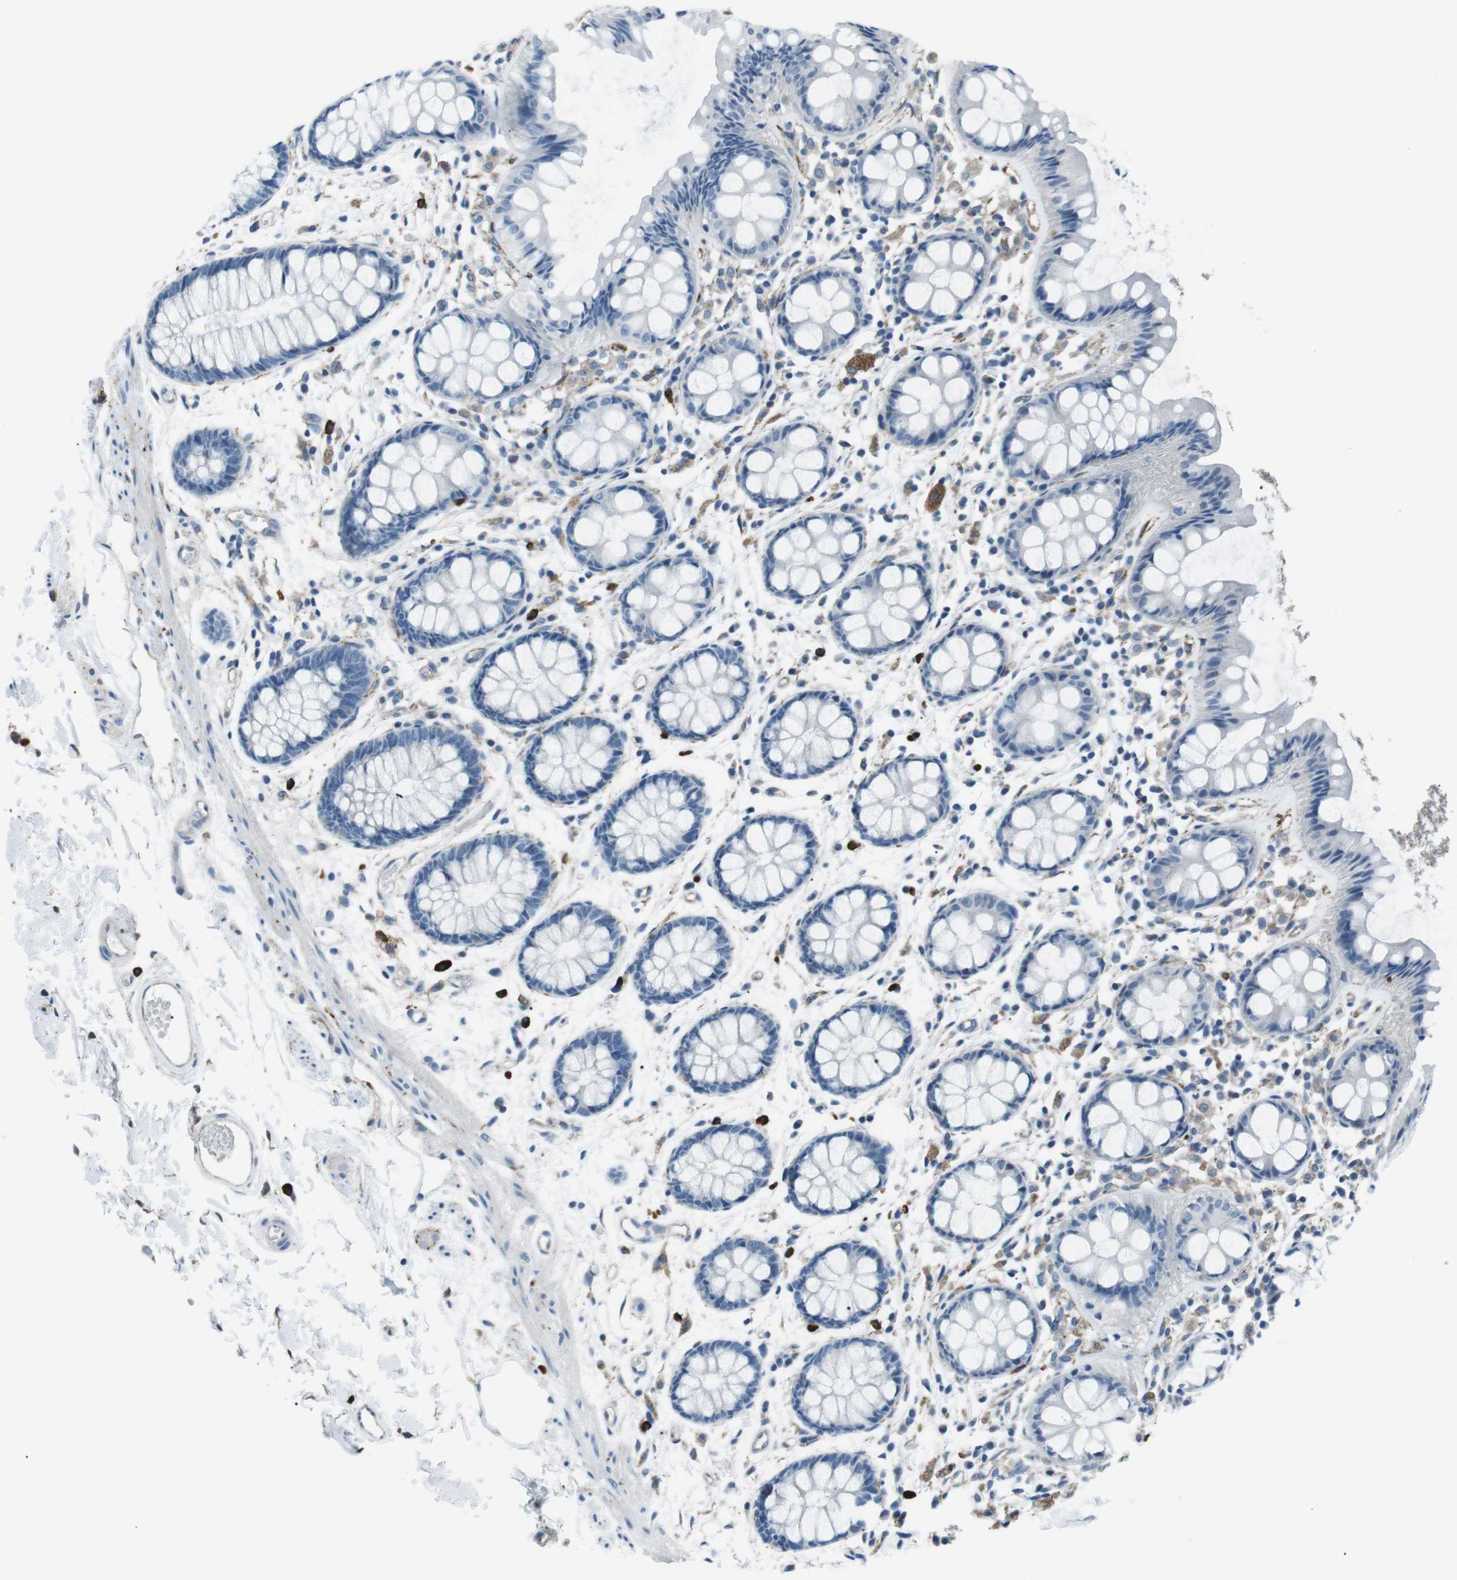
{"staining": {"intensity": "negative", "quantity": "none", "location": "none"}, "tissue": "rectum", "cell_type": "Glandular cells", "image_type": "normal", "snomed": [{"axis": "morphology", "description": "Normal tissue, NOS"}, {"axis": "topography", "description": "Rectum"}], "caption": "Immunohistochemistry (IHC) histopathology image of normal rectum stained for a protein (brown), which reveals no positivity in glandular cells. (DAB immunohistochemistry (IHC) visualized using brightfield microscopy, high magnification).", "gene": "CSF2RA", "patient": {"sex": "female", "age": 66}}